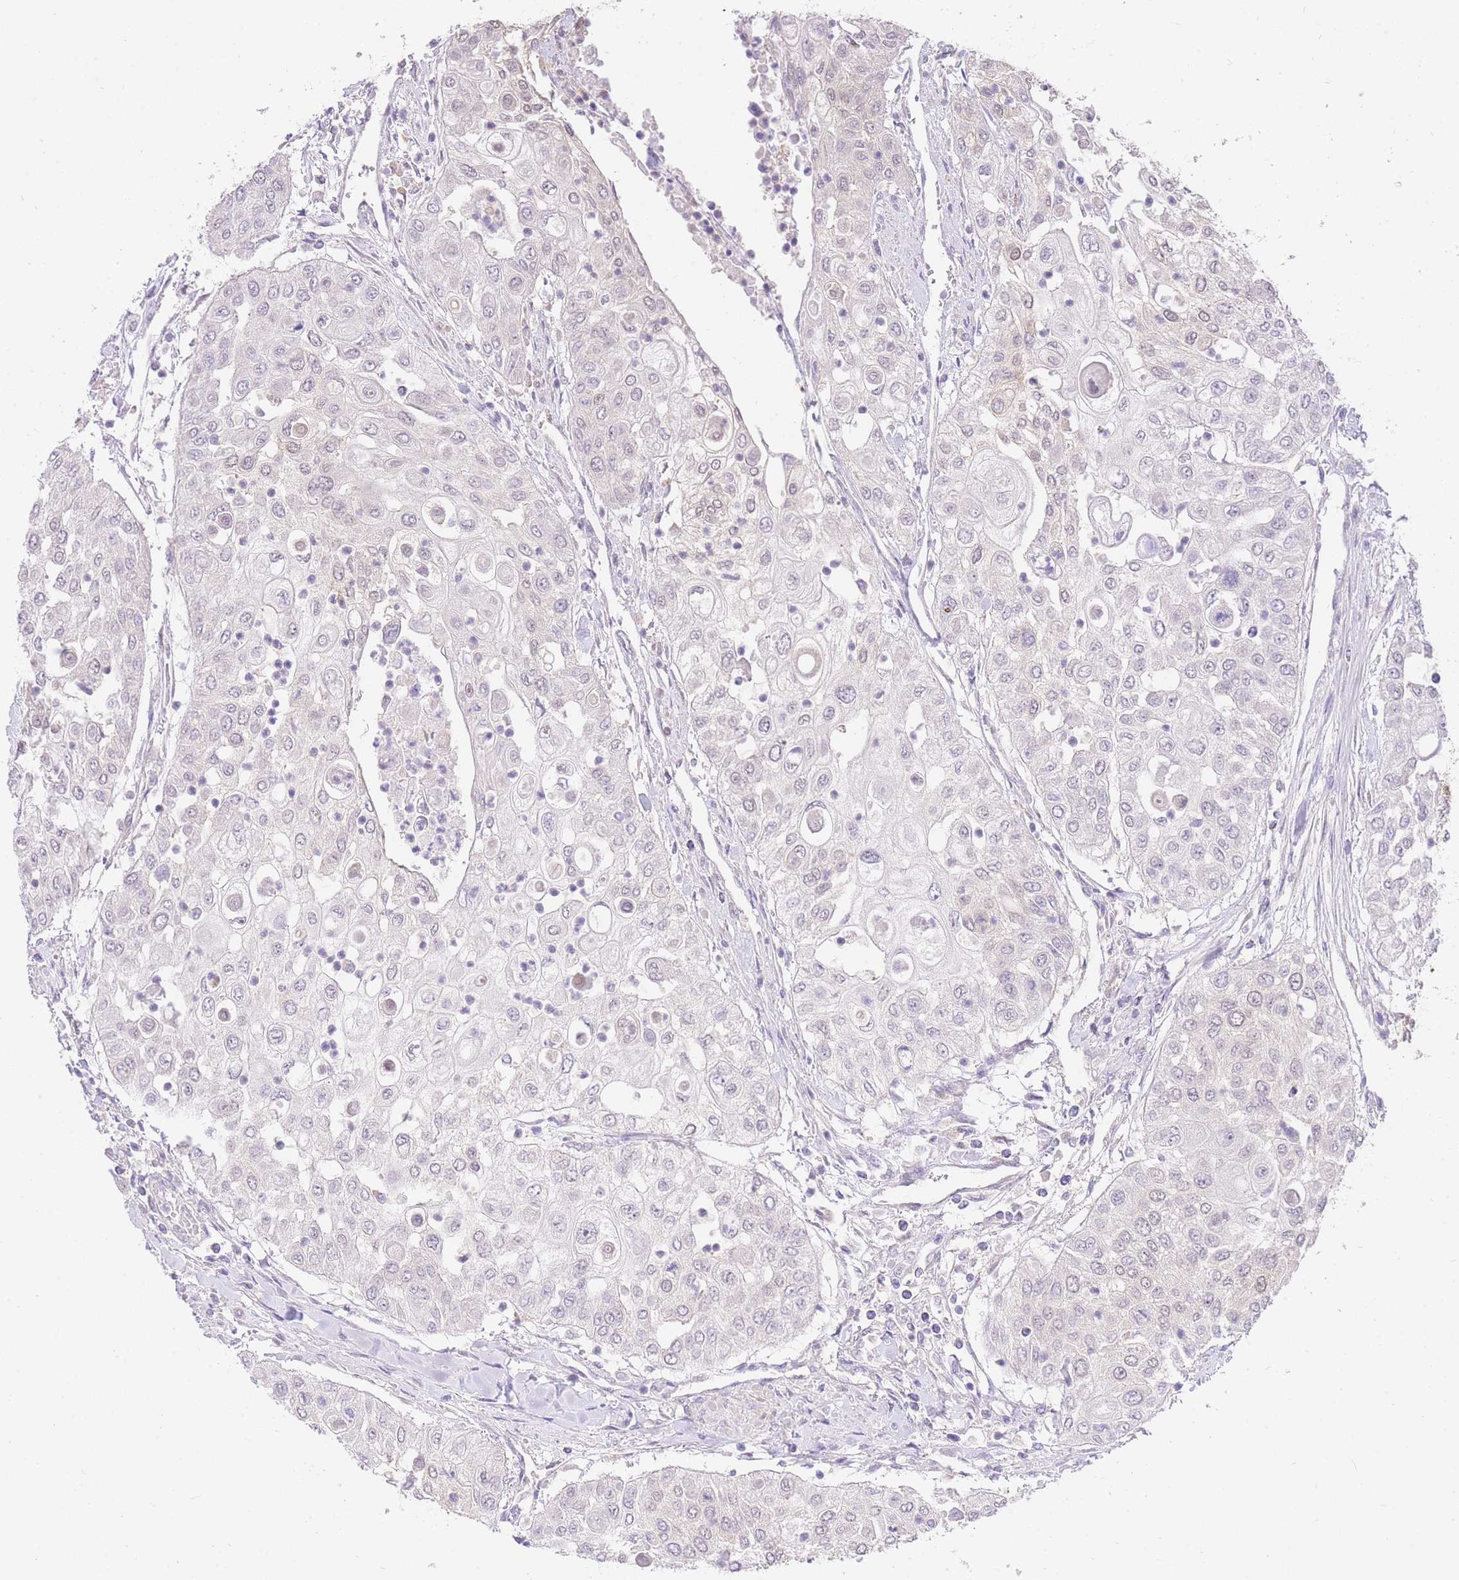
{"staining": {"intensity": "negative", "quantity": "none", "location": "none"}, "tissue": "urothelial cancer", "cell_type": "Tumor cells", "image_type": "cancer", "snomed": [{"axis": "morphology", "description": "Urothelial carcinoma, High grade"}, {"axis": "topography", "description": "Urinary bladder"}], "caption": "DAB (3,3'-diaminobenzidine) immunohistochemical staining of human urothelial cancer exhibits no significant staining in tumor cells.", "gene": "UBXN7", "patient": {"sex": "female", "age": 79}}